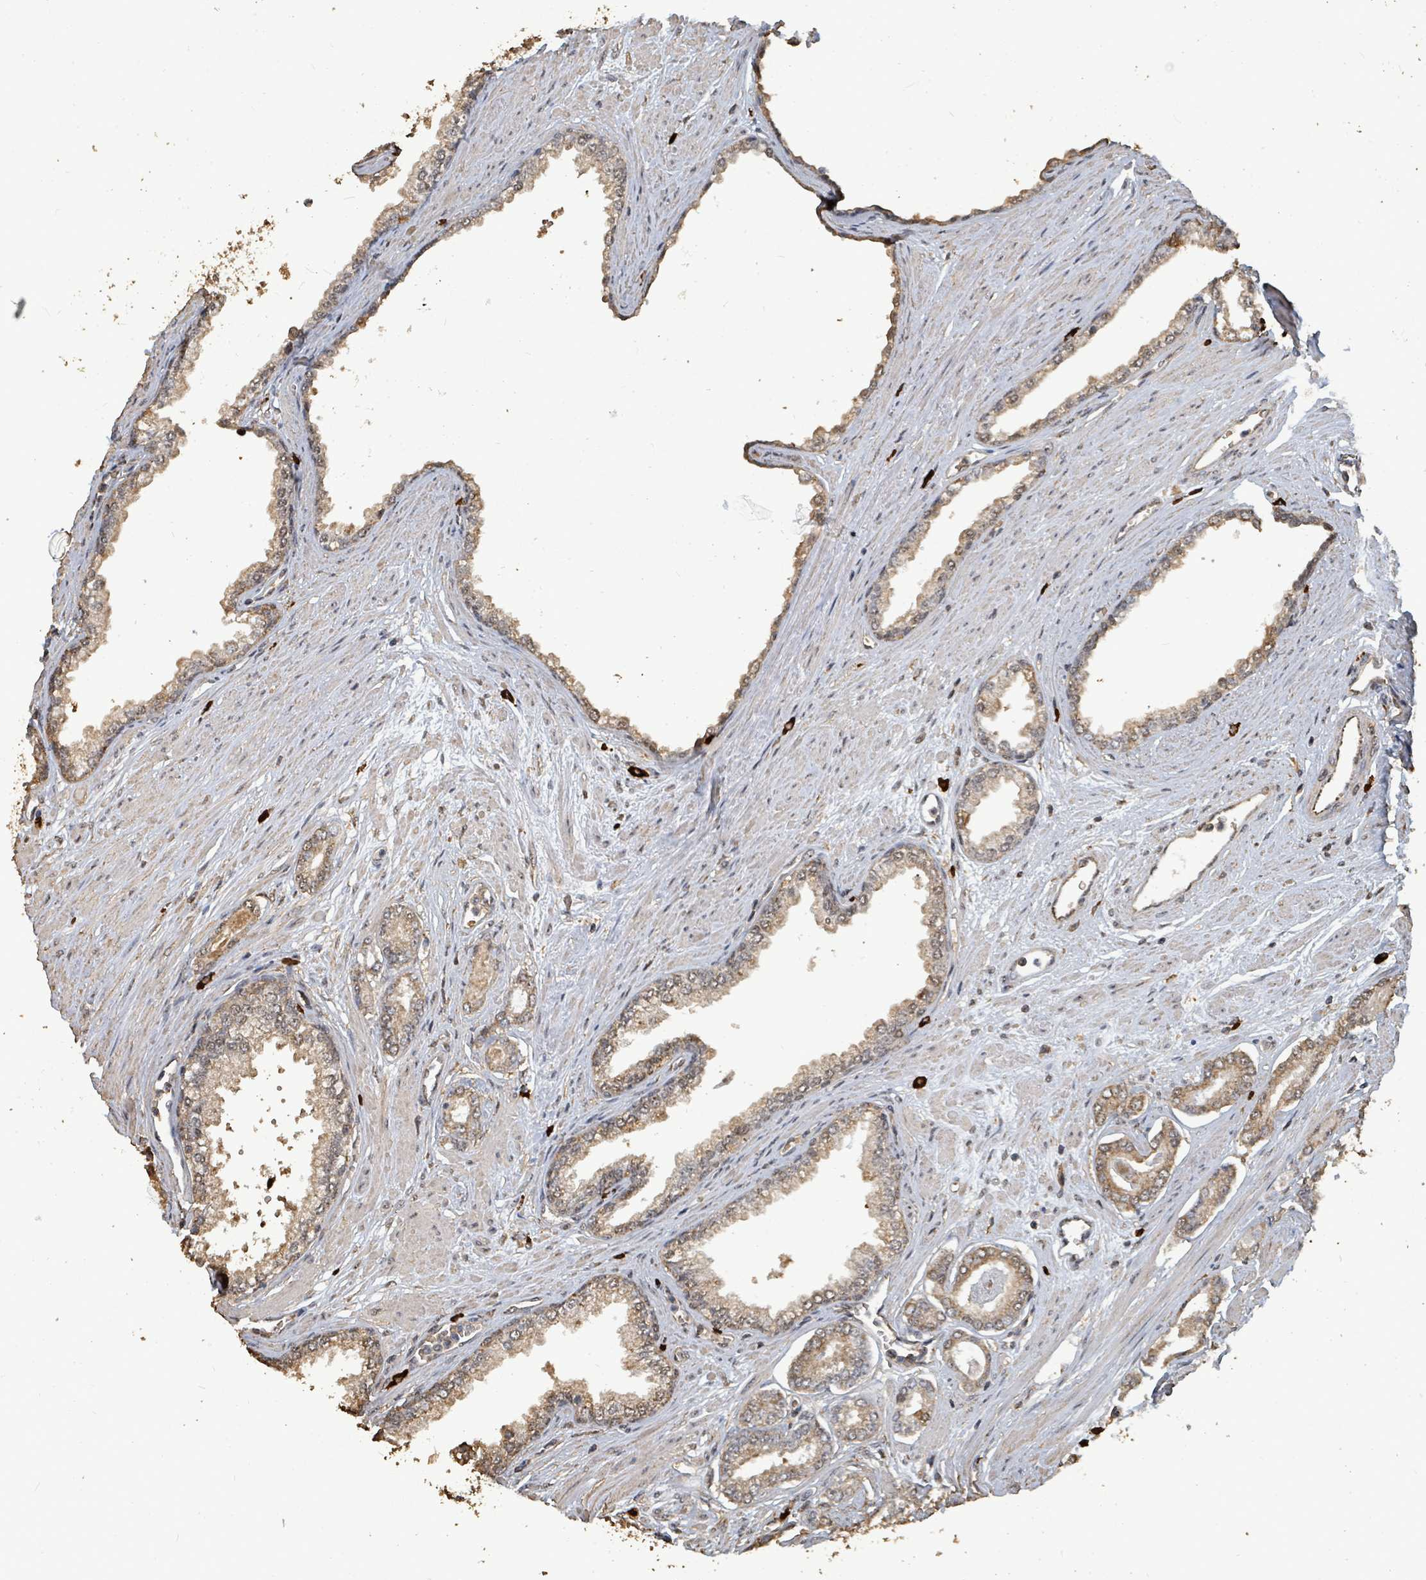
{"staining": {"intensity": "moderate", "quantity": ">75%", "location": "cytoplasmic/membranous,nuclear"}, "tissue": "prostate cancer", "cell_type": "Tumor cells", "image_type": "cancer", "snomed": [{"axis": "morphology", "description": "Adenocarcinoma, Low grade"}, {"axis": "topography", "description": "Prostate"}], "caption": "DAB immunohistochemical staining of human prostate cancer (adenocarcinoma (low-grade)) exhibits moderate cytoplasmic/membranous and nuclear protein expression in approximately >75% of tumor cells. (brown staining indicates protein expression, while blue staining denotes nuclei).", "gene": "C6orf52", "patient": {"sex": "male", "age": 60}}